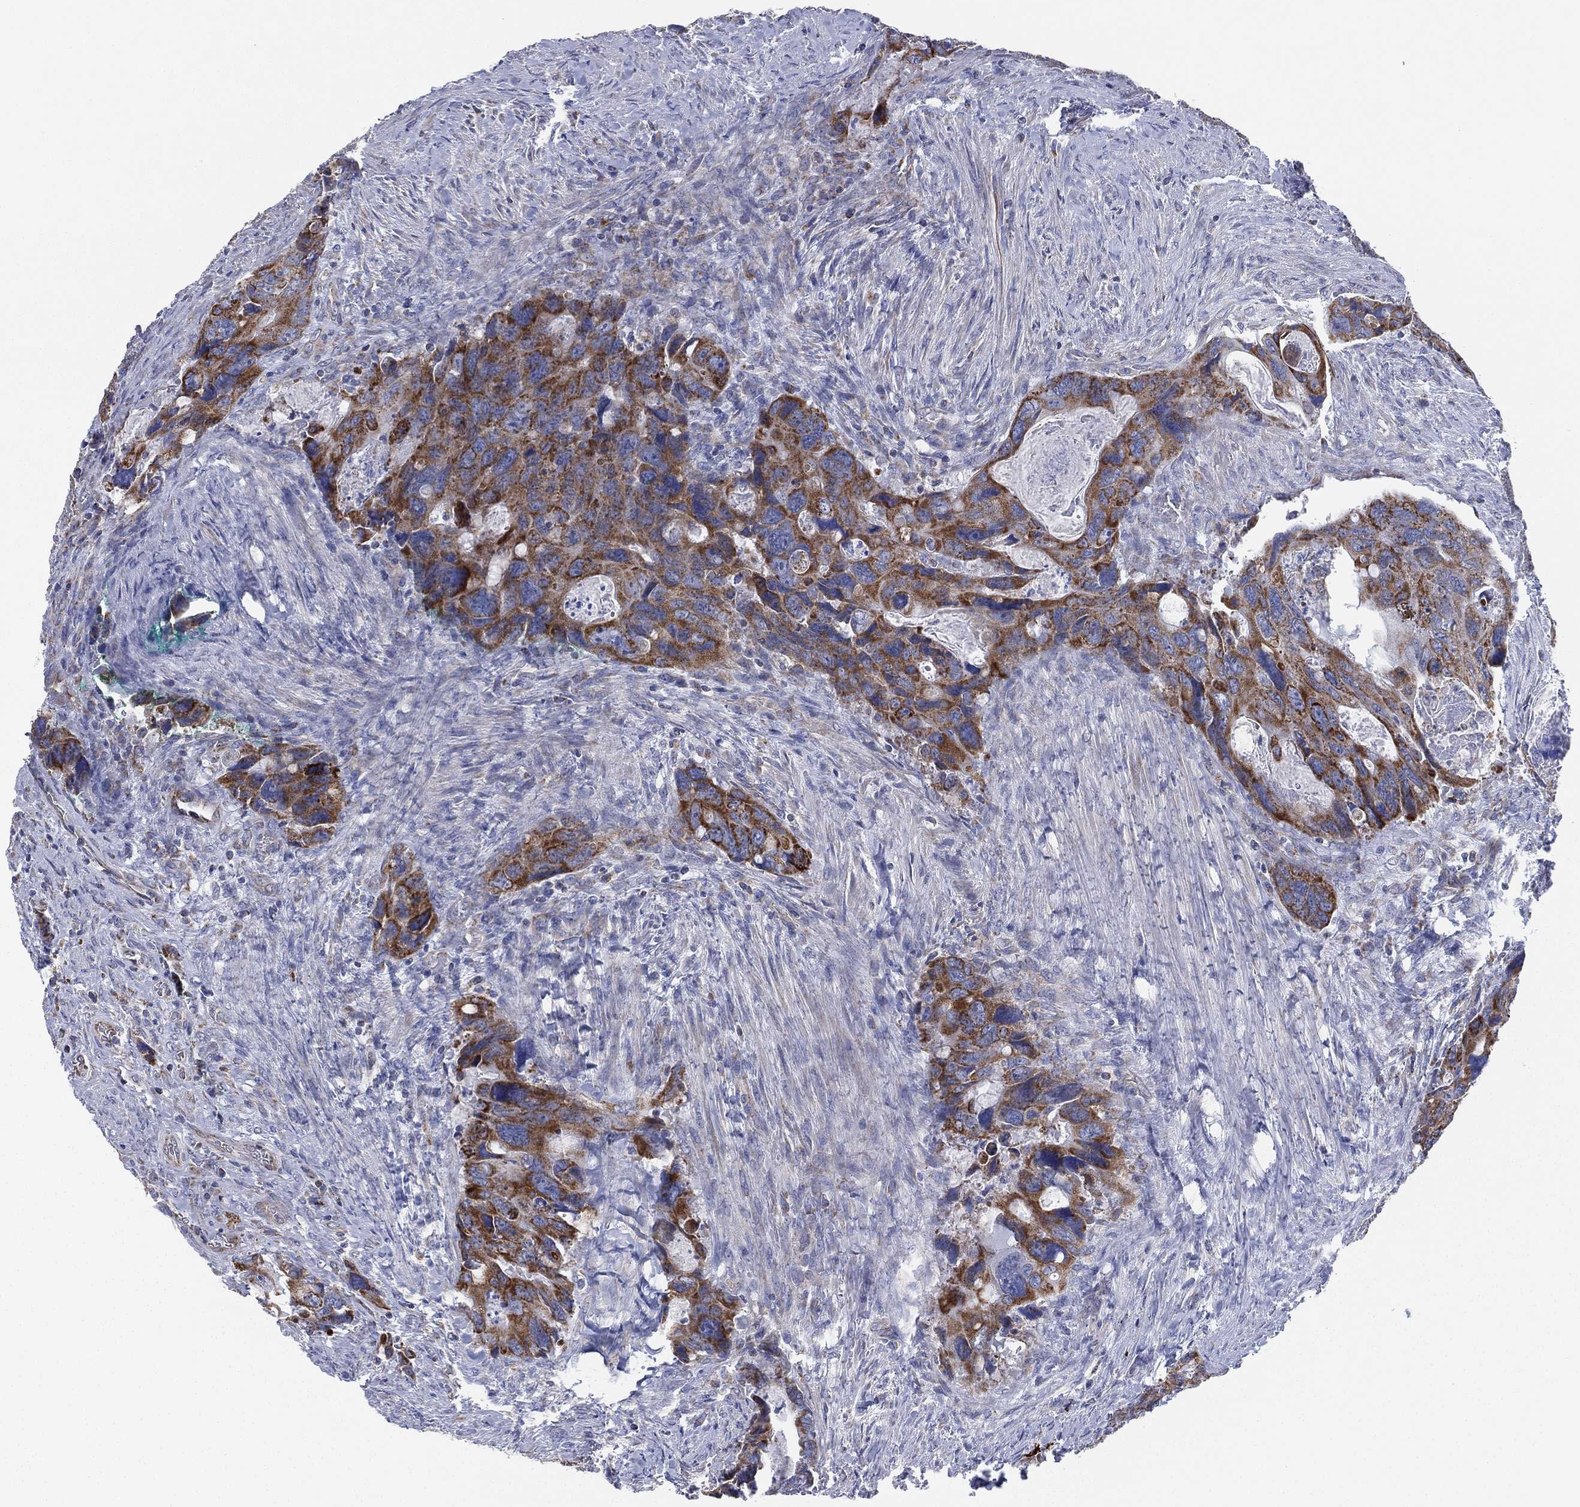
{"staining": {"intensity": "strong", "quantity": "25%-75%", "location": "cytoplasmic/membranous"}, "tissue": "colorectal cancer", "cell_type": "Tumor cells", "image_type": "cancer", "snomed": [{"axis": "morphology", "description": "Adenocarcinoma, NOS"}, {"axis": "topography", "description": "Rectum"}], "caption": "The image displays a brown stain indicating the presence of a protein in the cytoplasmic/membranous of tumor cells in adenocarcinoma (colorectal).", "gene": "INA", "patient": {"sex": "male", "age": 62}}